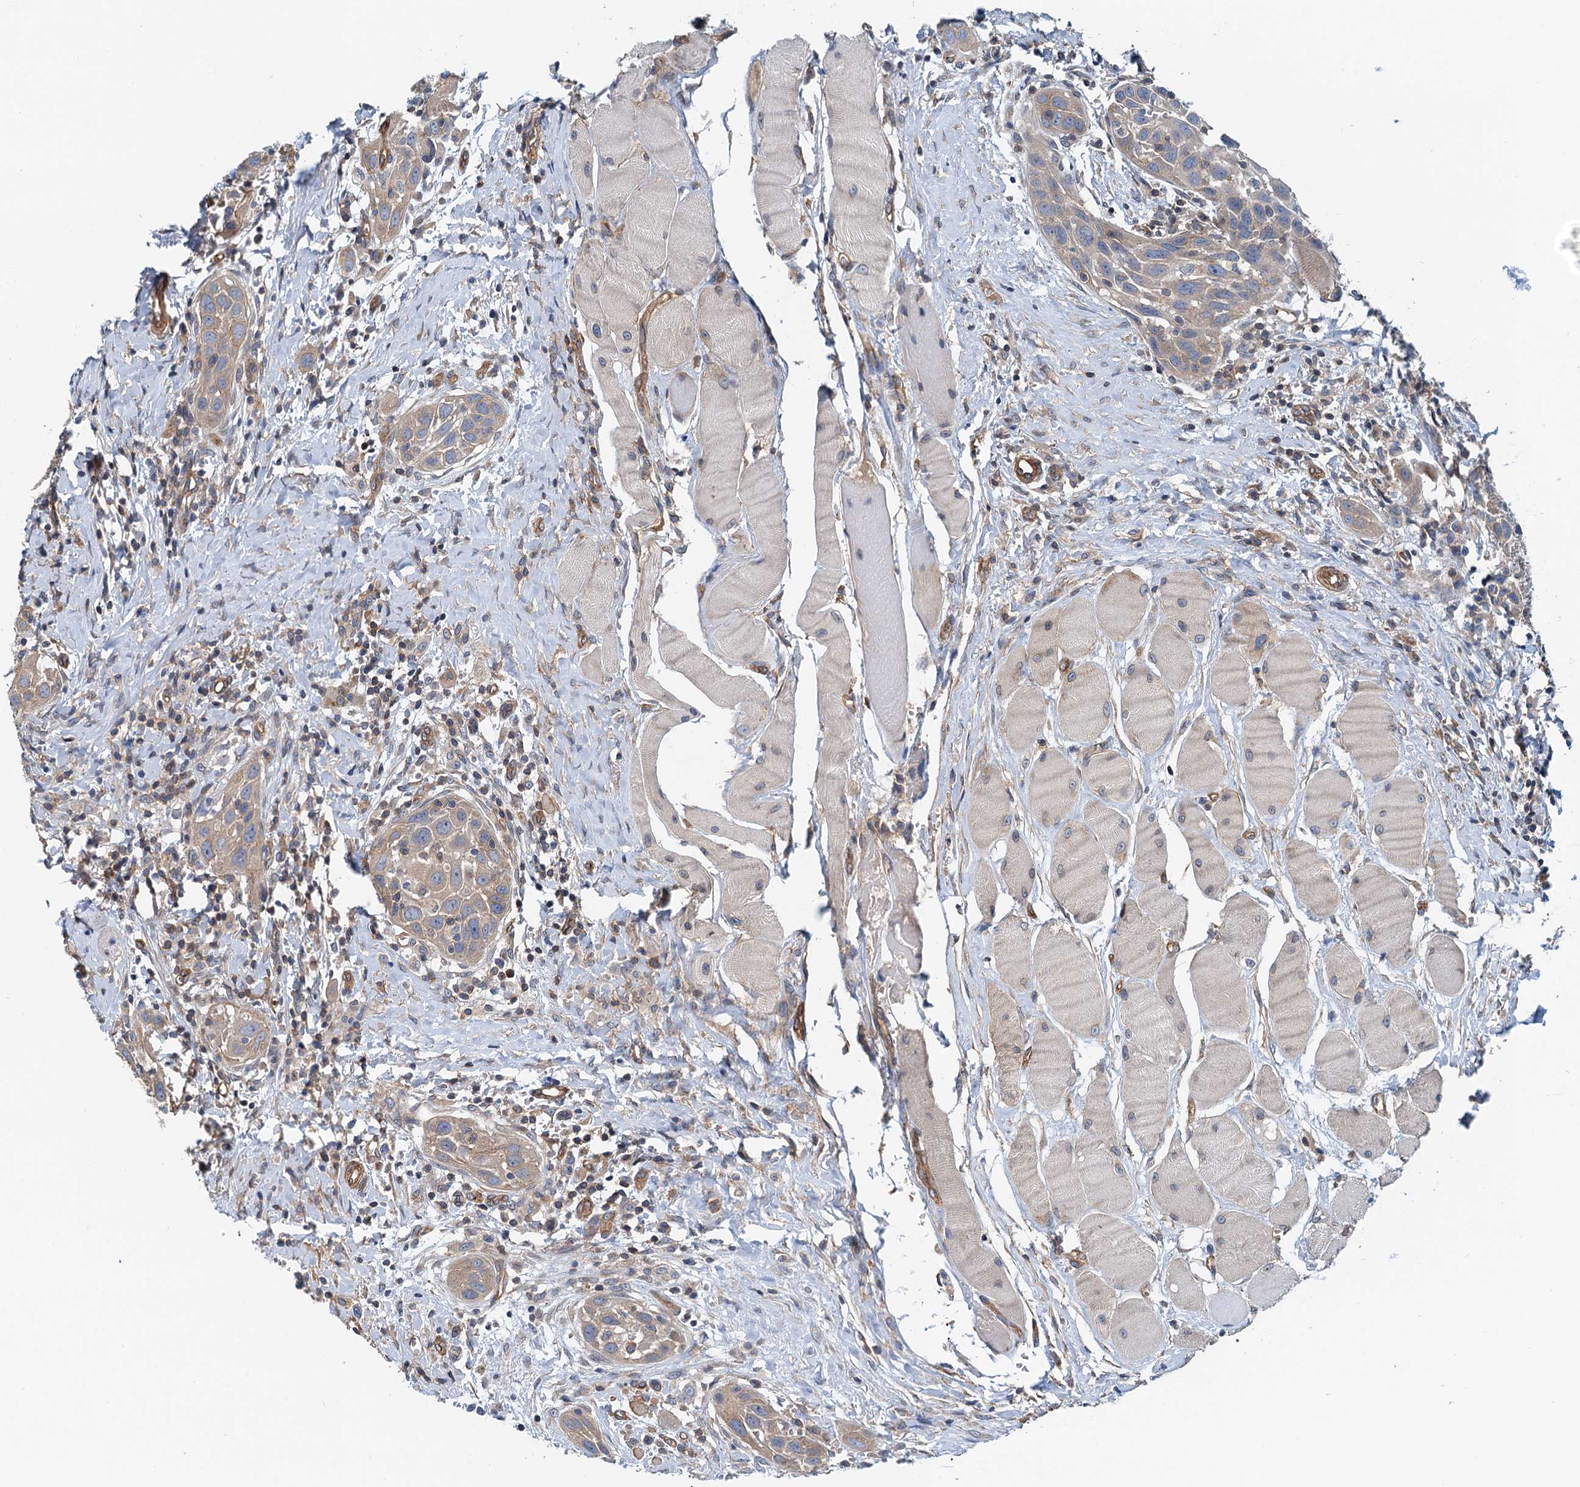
{"staining": {"intensity": "weak", "quantity": ">75%", "location": "cytoplasmic/membranous"}, "tissue": "head and neck cancer", "cell_type": "Tumor cells", "image_type": "cancer", "snomed": [{"axis": "morphology", "description": "Squamous cell carcinoma, NOS"}, {"axis": "topography", "description": "Oral tissue"}, {"axis": "topography", "description": "Head-Neck"}], "caption": "DAB immunohistochemical staining of head and neck cancer (squamous cell carcinoma) reveals weak cytoplasmic/membranous protein positivity in approximately >75% of tumor cells.", "gene": "ROGDI", "patient": {"sex": "female", "age": 50}}